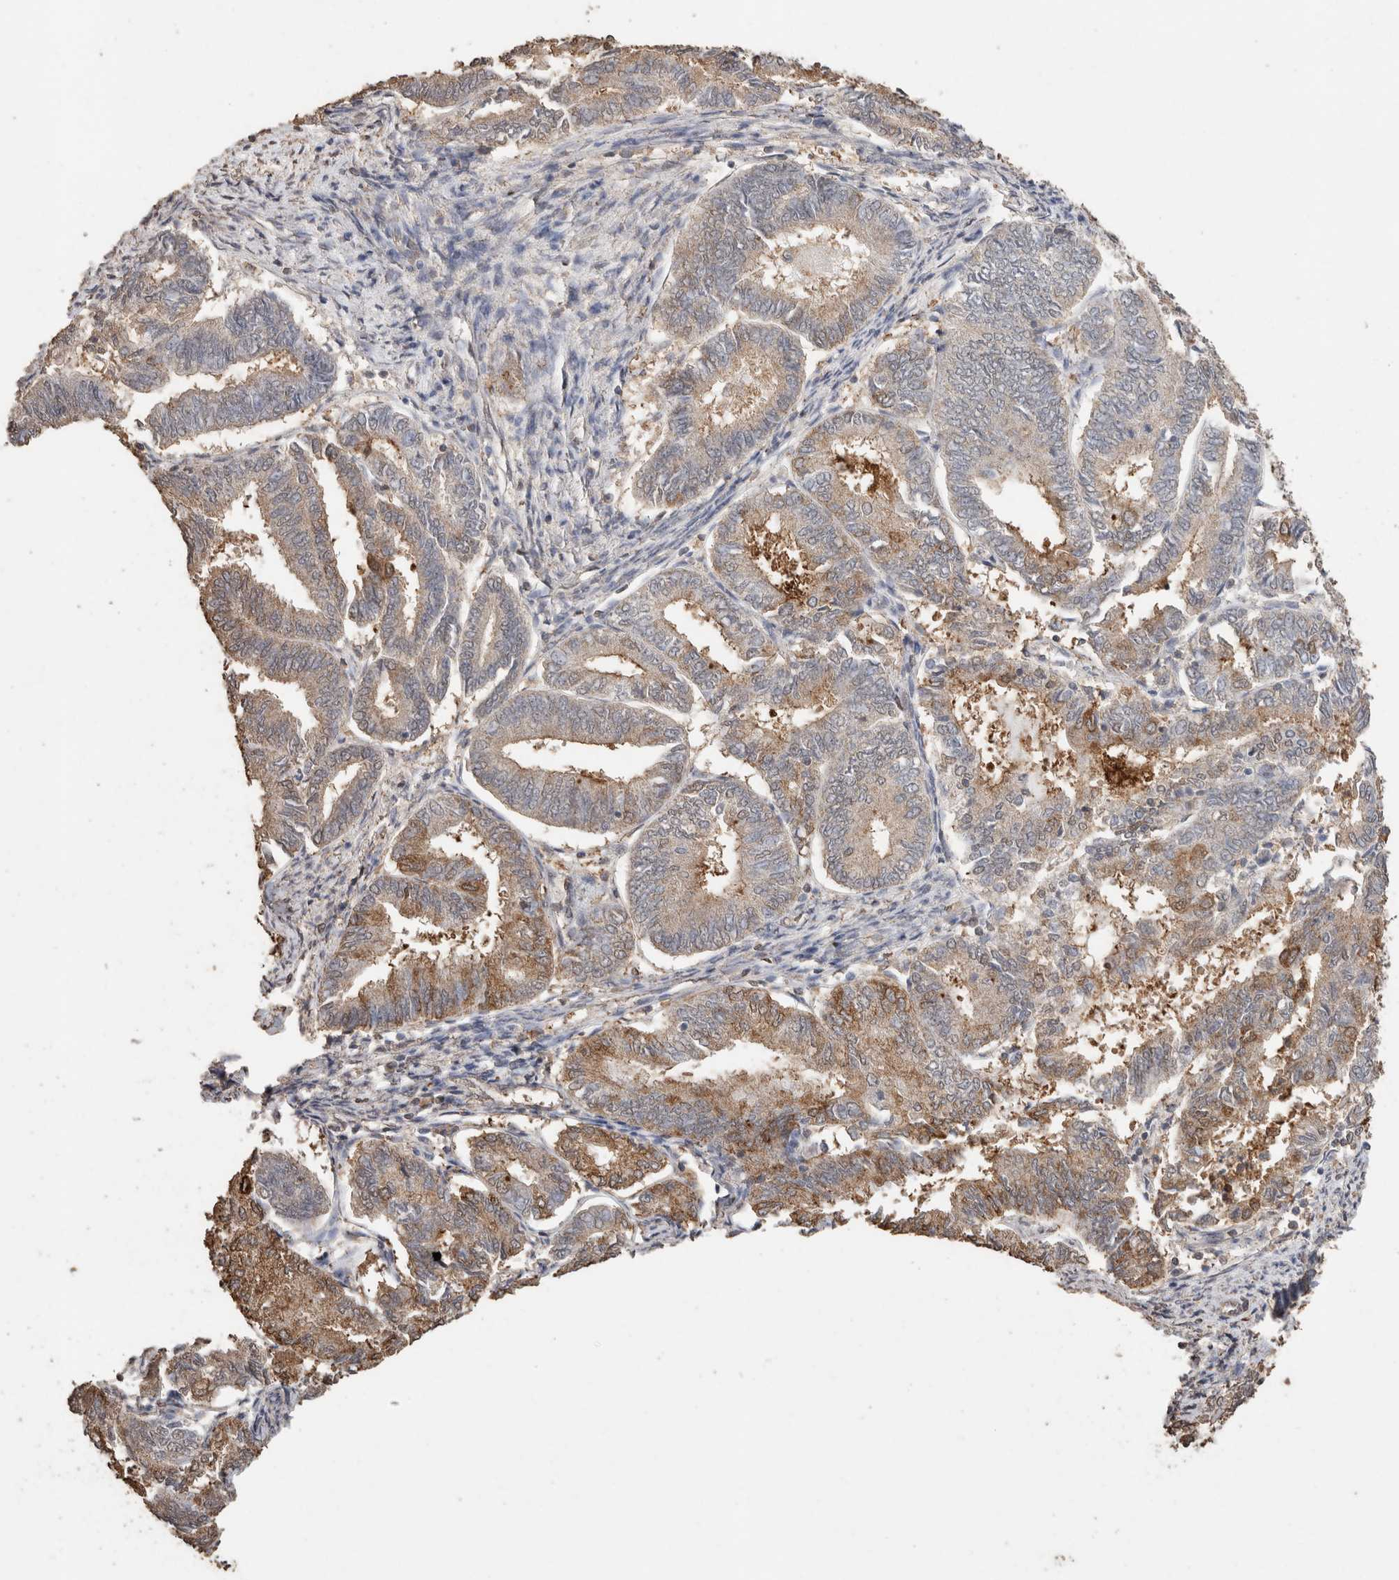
{"staining": {"intensity": "moderate", "quantity": "<25%", "location": "cytoplasmic/membranous"}, "tissue": "endometrial cancer", "cell_type": "Tumor cells", "image_type": "cancer", "snomed": [{"axis": "morphology", "description": "Adenocarcinoma, NOS"}, {"axis": "topography", "description": "Endometrium"}], "caption": "This is a histology image of immunohistochemistry staining of adenocarcinoma (endometrial), which shows moderate staining in the cytoplasmic/membranous of tumor cells.", "gene": "CX3CL1", "patient": {"sex": "female", "age": 86}}